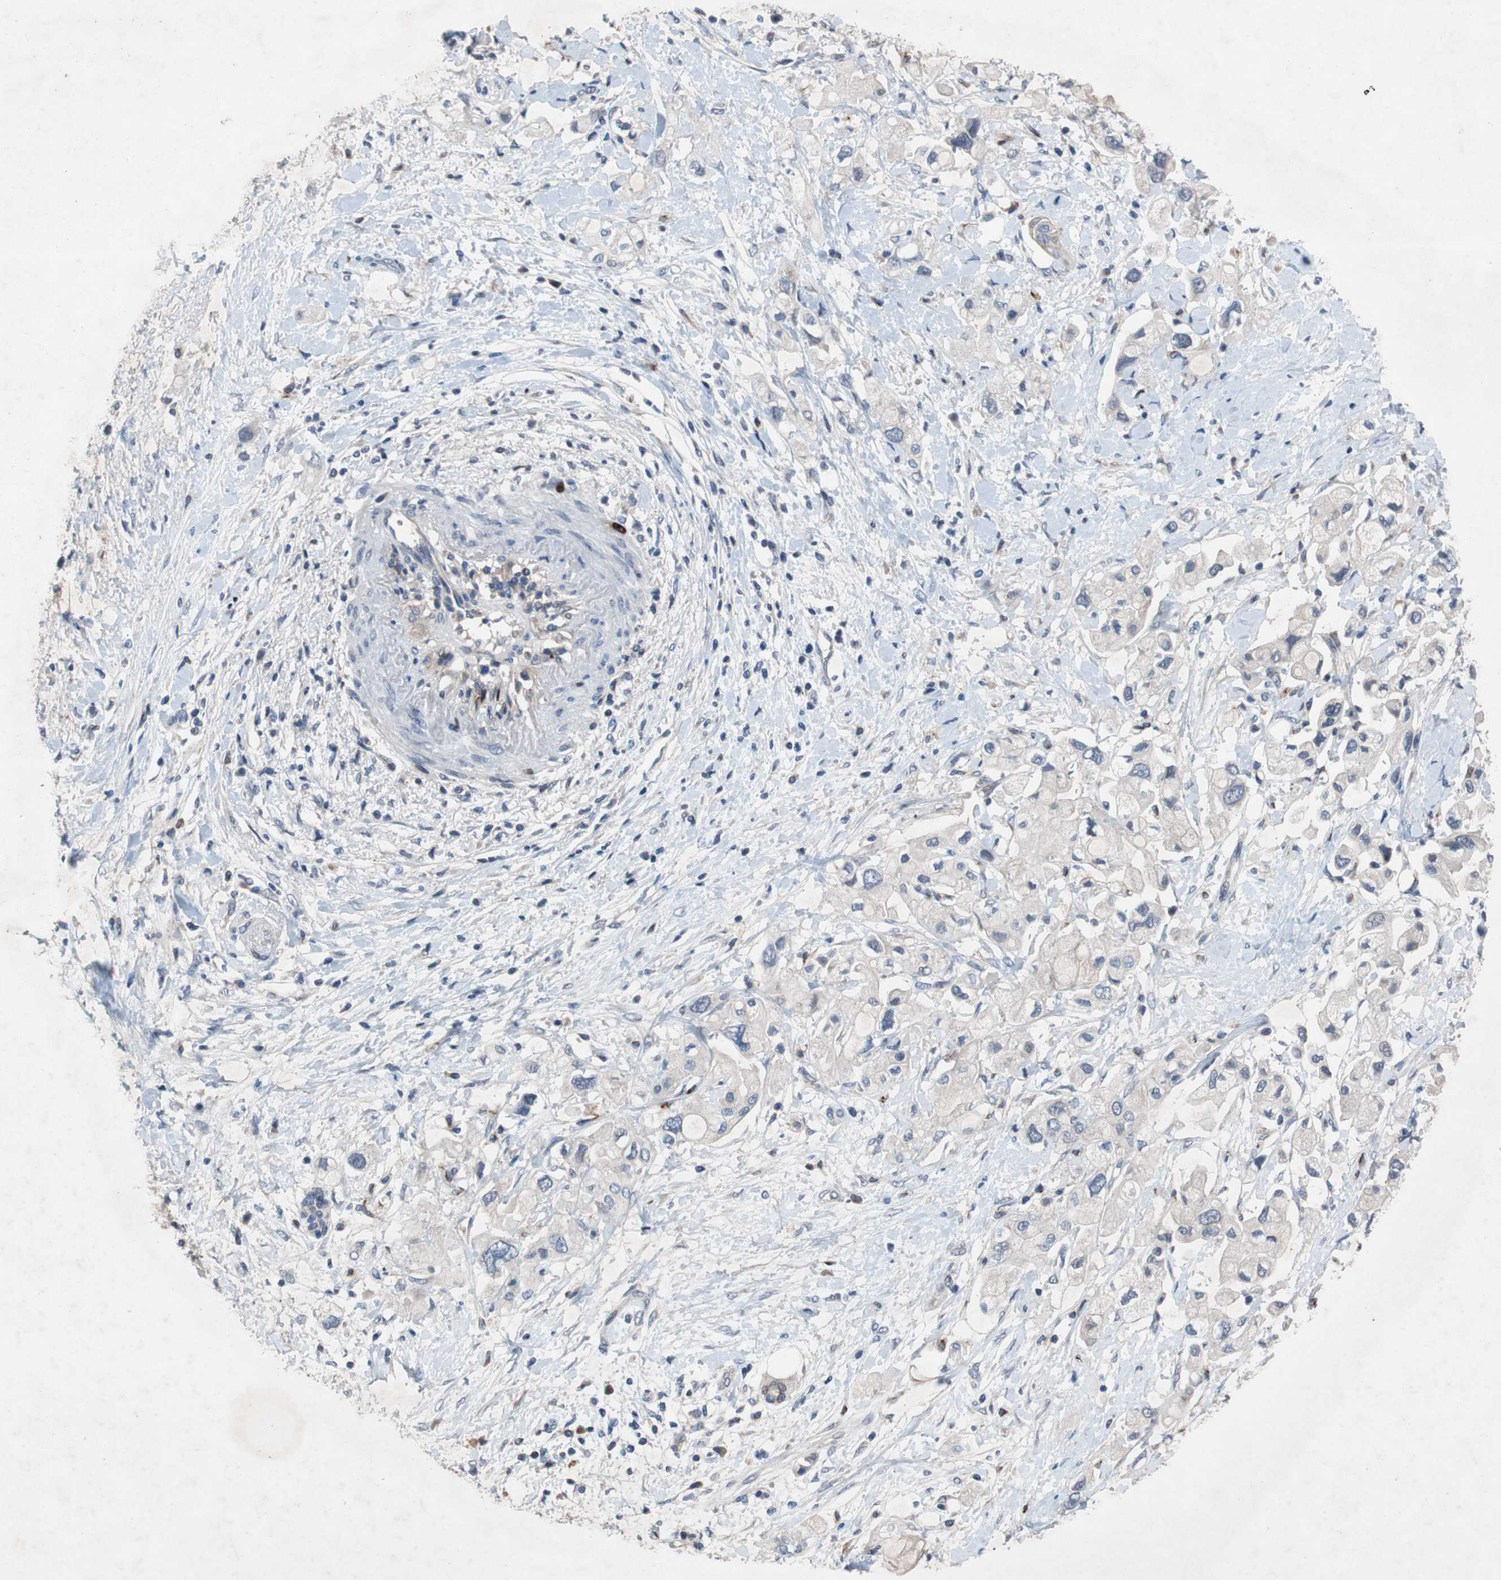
{"staining": {"intensity": "negative", "quantity": "none", "location": "none"}, "tissue": "pancreatic cancer", "cell_type": "Tumor cells", "image_type": "cancer", "snomed": [{"axis": "morphology", "description": "Adenocarcinoma, NOS"}, {"axis": "topography", "description": "Pancreas"}], "caption": "There is no significant expression in tumor cells of pancreatic cancer (adenocarcinoma).", "gene": "MUTYH", "patient": {"sex": "female", "age": 56}}